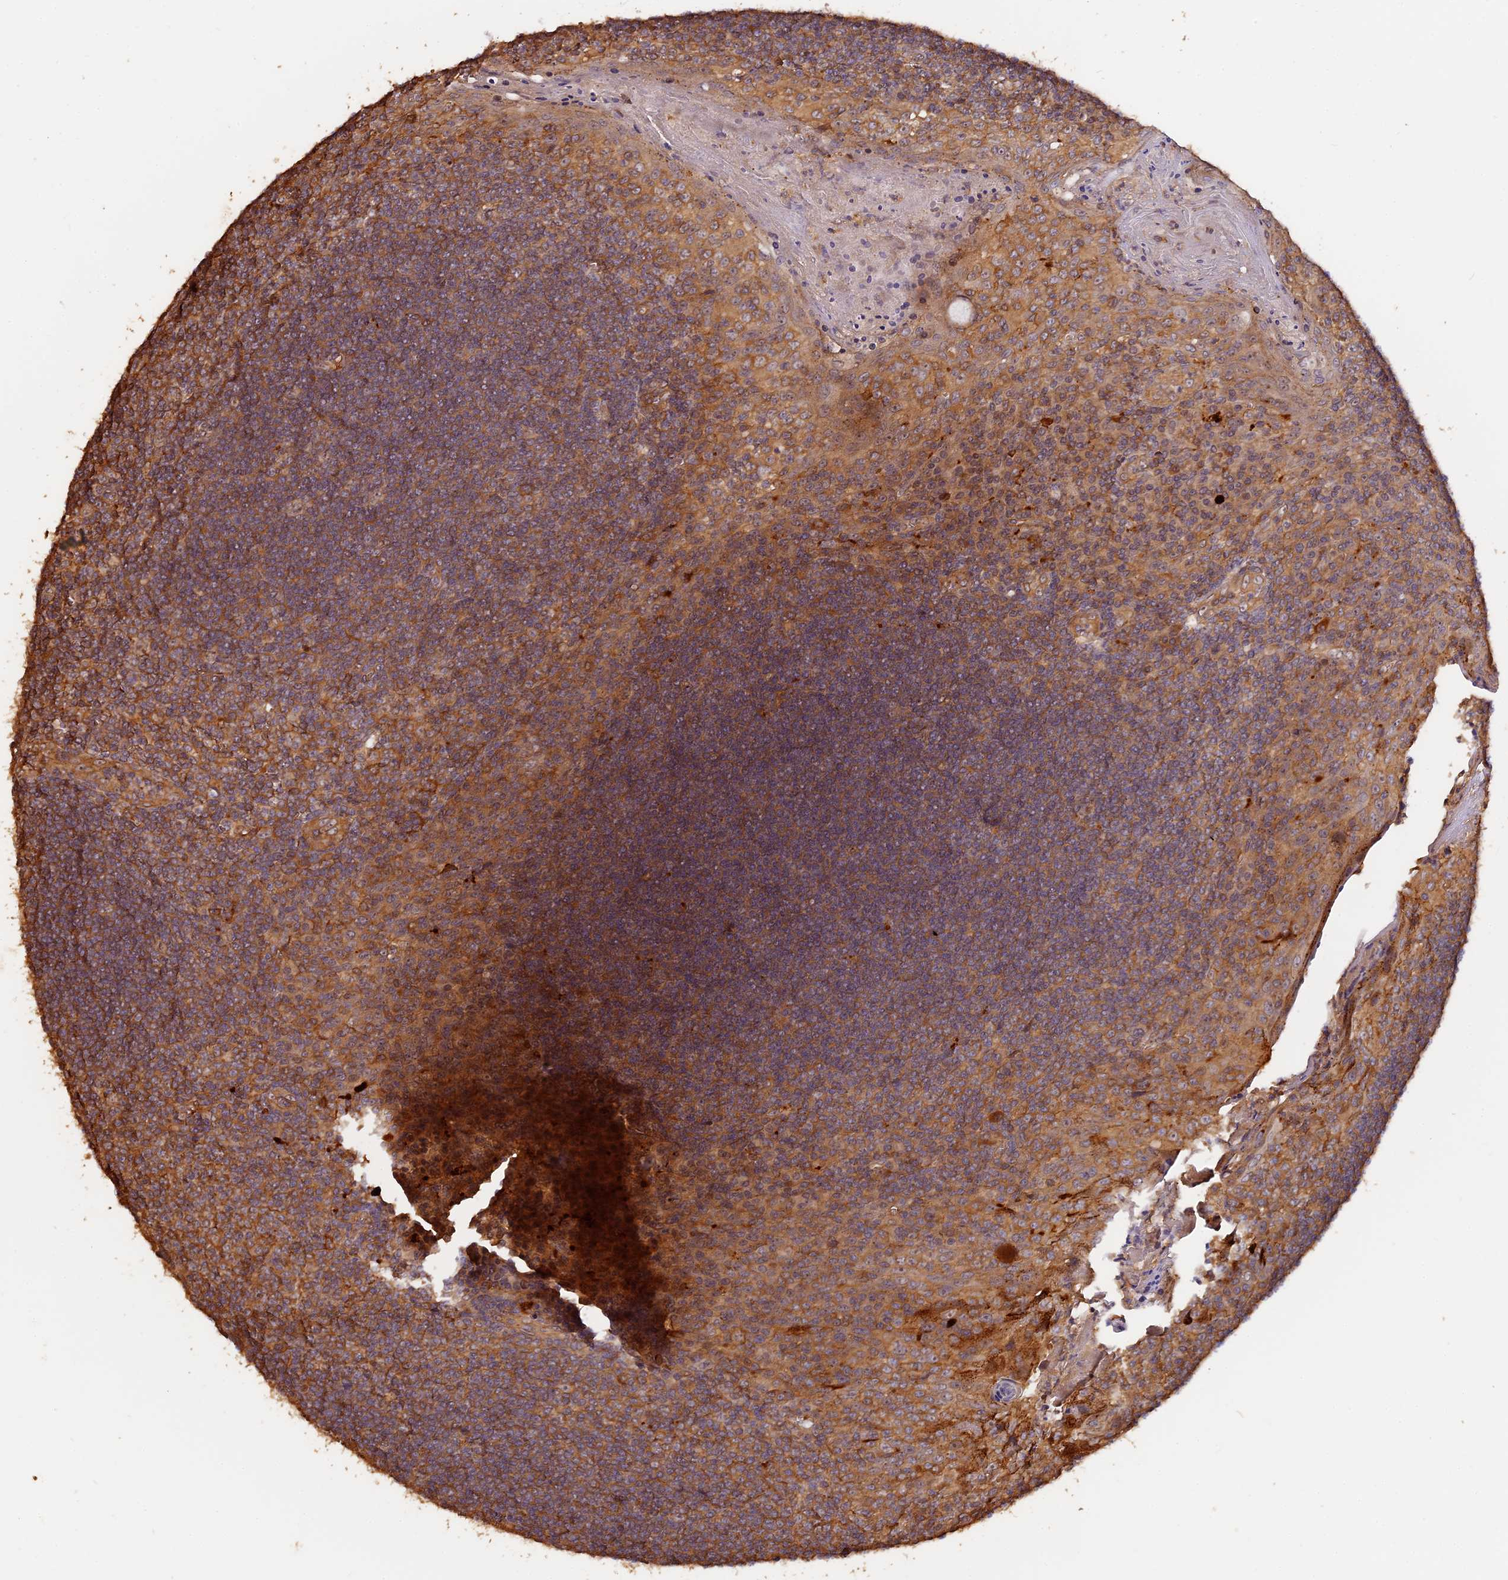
{"staining": {"intensity": "moderate", "quantity": ">75%", "location": "cytoplasmic/membranous"}, "tissue": "tonsil", "cell_type": "Germinal center cells", "image_type": "normal", "snomed": [{"axis": "morphology", "description": "Normal tissue, NOS"}, {"axis": "topography", "description": "Tonsil"}], "caption": "Protein expression analysis of unremarkable tonsil reveals moderate cytoplasmic/membranous positivity in approximately >75% of germinal center cells.", "gene": "MMP15", "patient": {"sex": "male", "age": 27}}